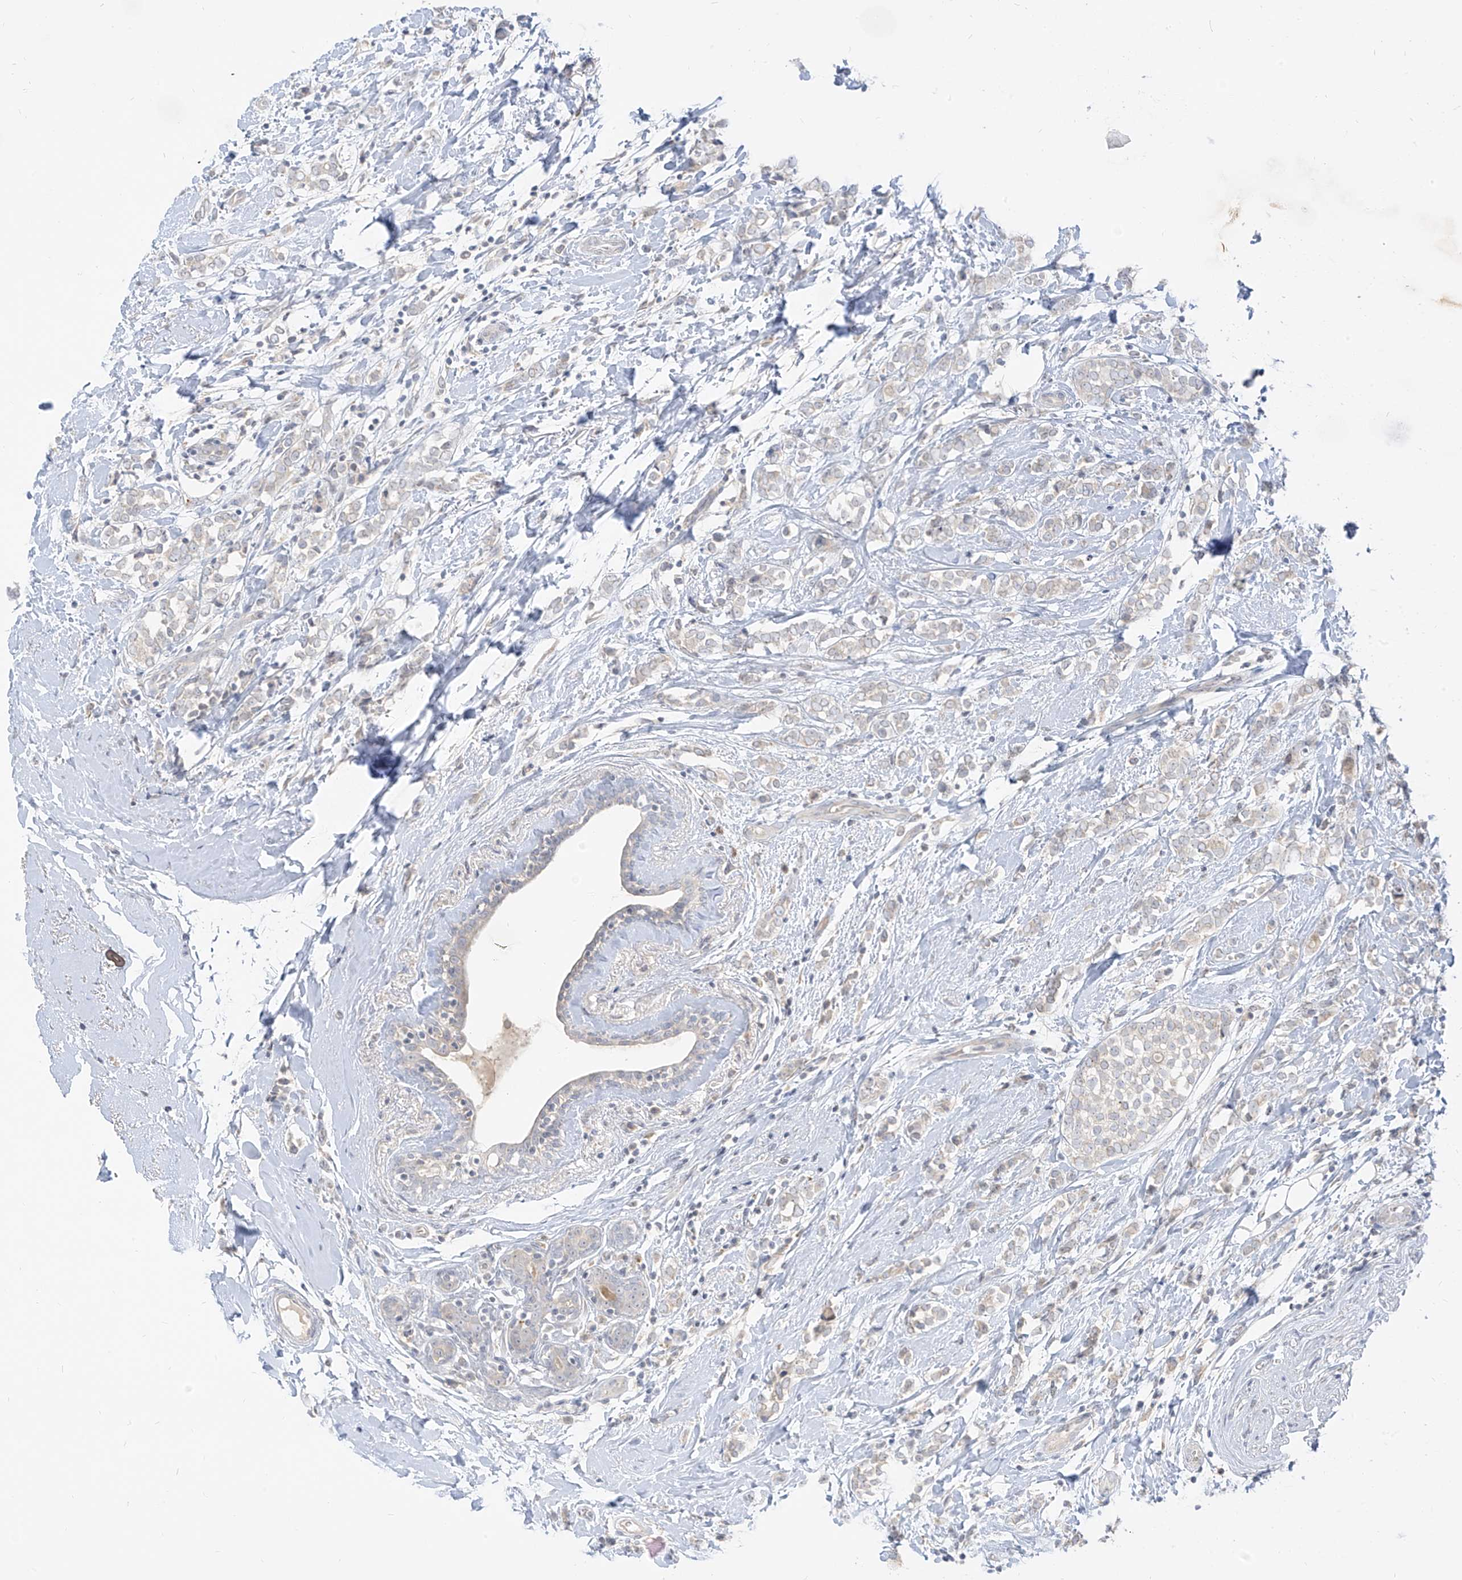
{"staining": {"intensity": "negative", "quantity": "none", "location": "none"}, "tissue": "breast cancer", "cell_type": "Tumor cells", "image_type": "cancer", "snomed": [{"axis": "morphology", "description": "Normal tissue, NOS"}, {"axis": "morphology", "description": "Lobular carcinoma"}, {"axis": "topography", "description": "Breast"}], "caption": "The photomicrograph displays no staining of tumor cells in lobular carcinoma (breast).", "gene": "C2orf42", "patient": {"sex": "female", "age": 47}}